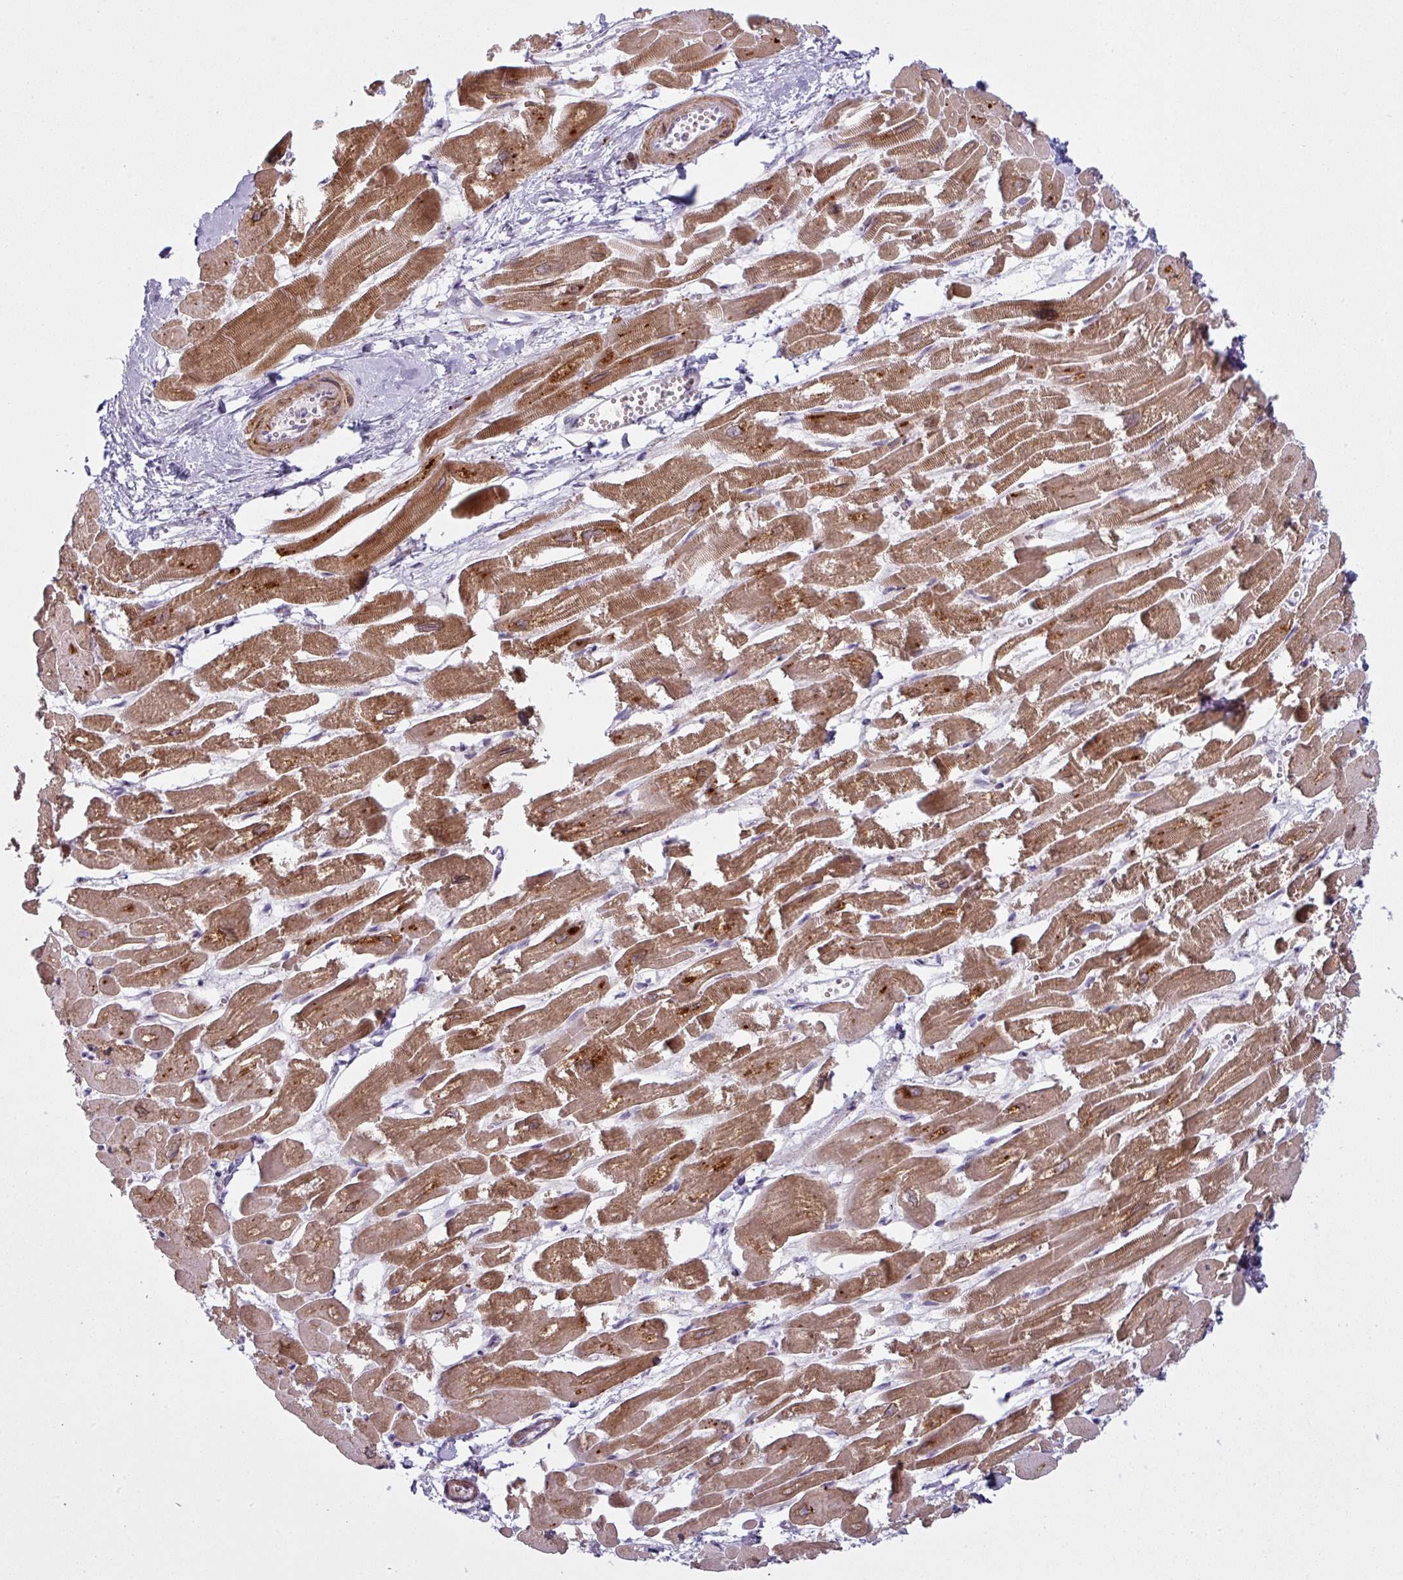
{"staining": {"intensity": "moderate", "quantity": ">75%", "location": "cytoplasmic/membranous"}, "tissue": "heart muscle", "cell_type": "Cardiomyocytes", "image_type": "normal", "snomed": [{"axis": "morphology", "description": "Normal tissue, NOS"}, {"axis": "topography", "description": "Heart"}], "caption": "High-magnification brightfield microscopy of unremarkable heart muscle stained with DAB (3,3'-diaminobenzidine) (brown) and counterstained with hematoxylin (blue). cardiomyocytes exhibit moderate cytoplasmic/membranous staining is appreciated in about>75% of cells. The protein of interest is stained brown, and the nuclei are stained in blue (DAB (3,3'-diaminobenzidine) IHC with brightfield microscopy, high magnification).", "gene": "MAP7D2", "patient": {"sex": "male", "age": 54}}